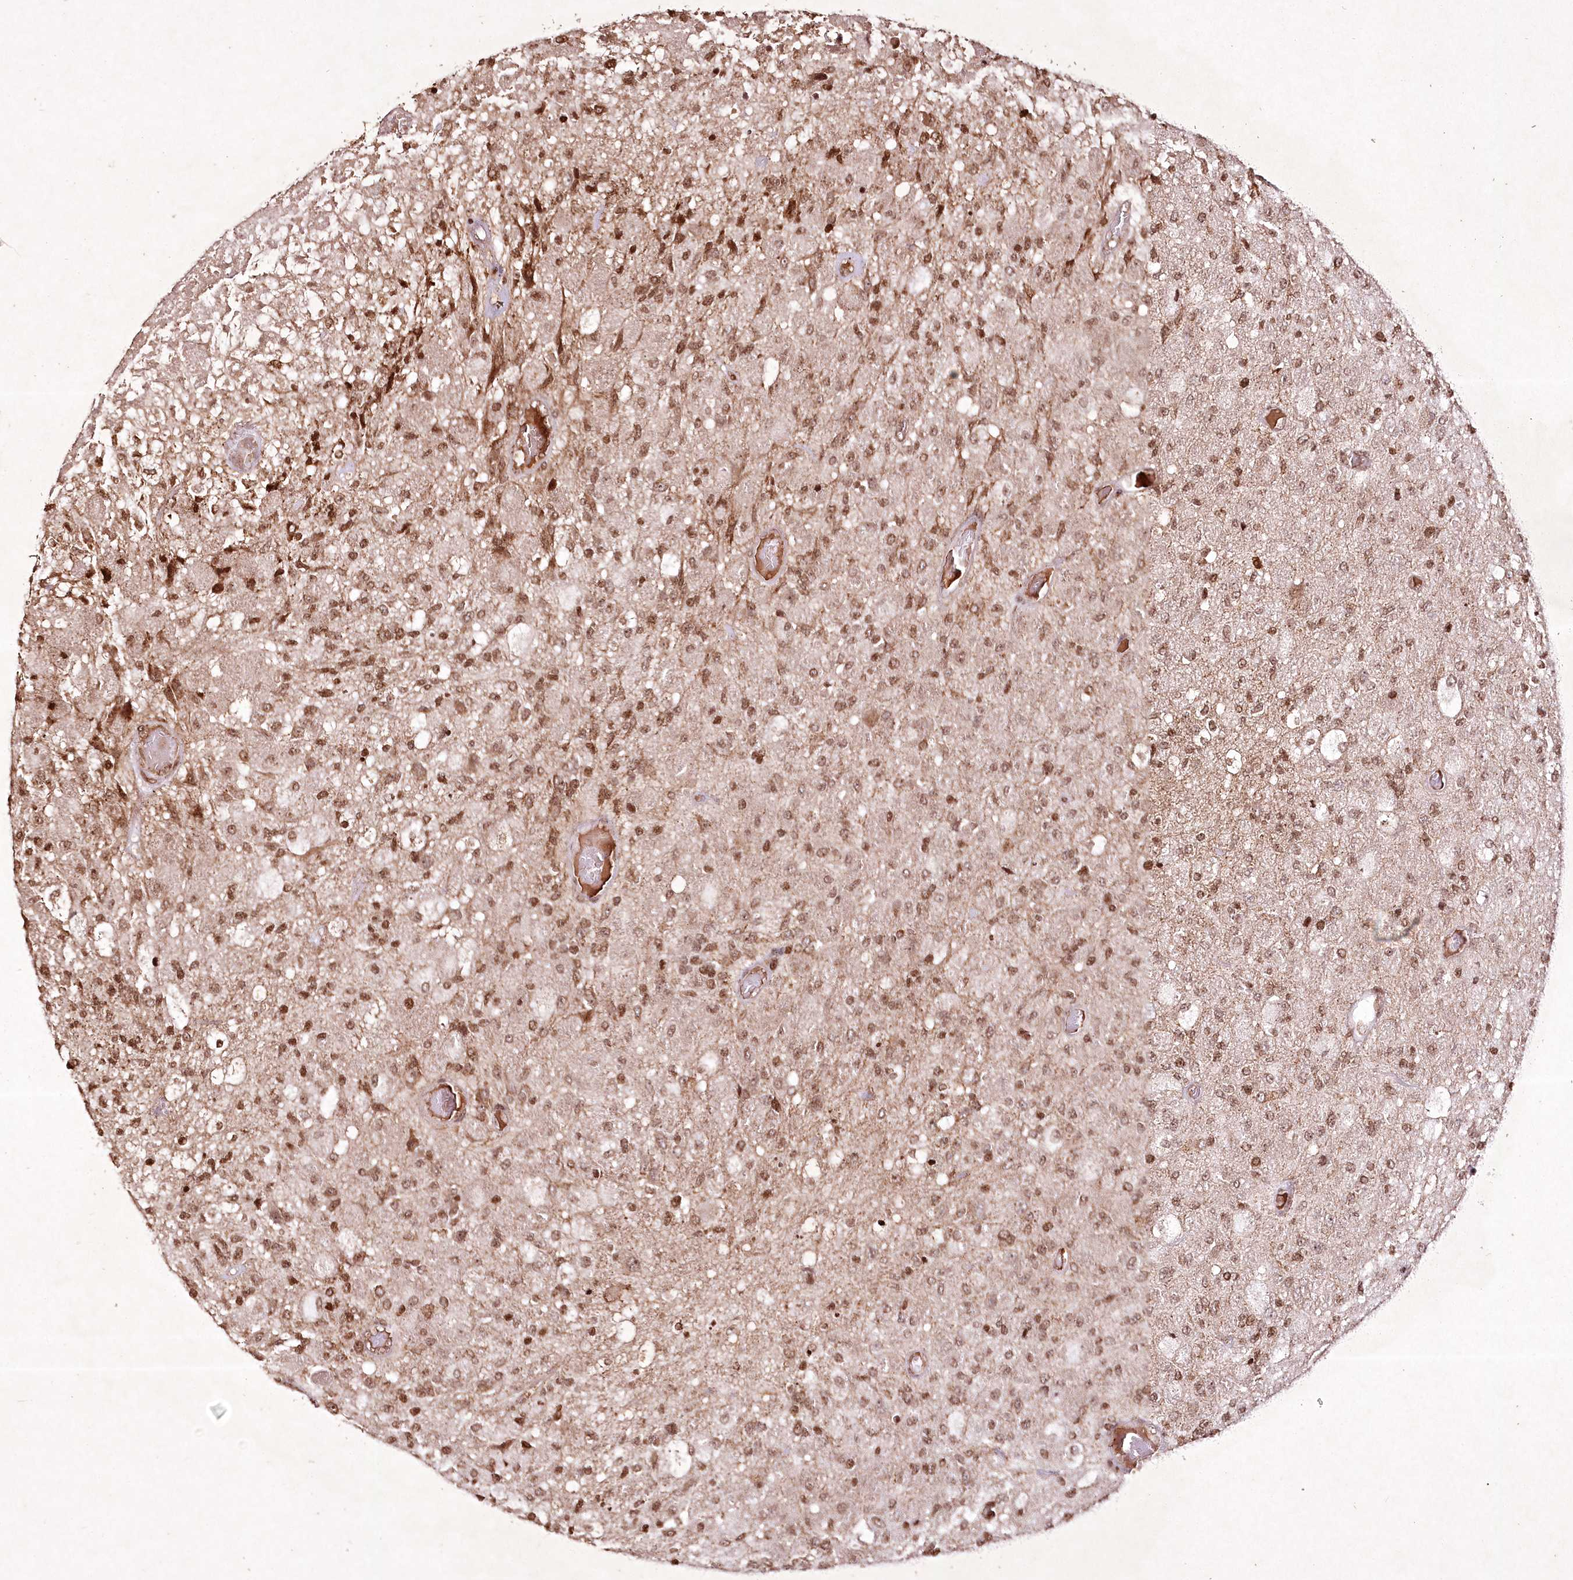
{"staining": {"intensity": "moderate", "quantity": ">75%", "location": "nuclear"}, "tissue": "glioma", "cell_type": "Tumor cells", "image_type": "cancer", "snomed": [{"axis": "morphology", "description": "Normal tissue, NOS"}, {"axis": "morphology", "description": "Glioma, malignant, High grade"}, {"axis": "topography", "description": "Cerebral cortex"}], "caption": "Immunohistochemistry (IHC) staining of malignant glioma (high-grade), which shows medium levels of moderate nuclear expression in approximately >75% of tumor cells indicating moderate nuclear protein positivity. The staining was performed using DAB (3,3'-diaminobenzidine) (brown) for protein detection and nuclei were counterstained in hematoxylin (blue).", "gene": "CARM1", "patient": {"sex": "male", "age": 77}}